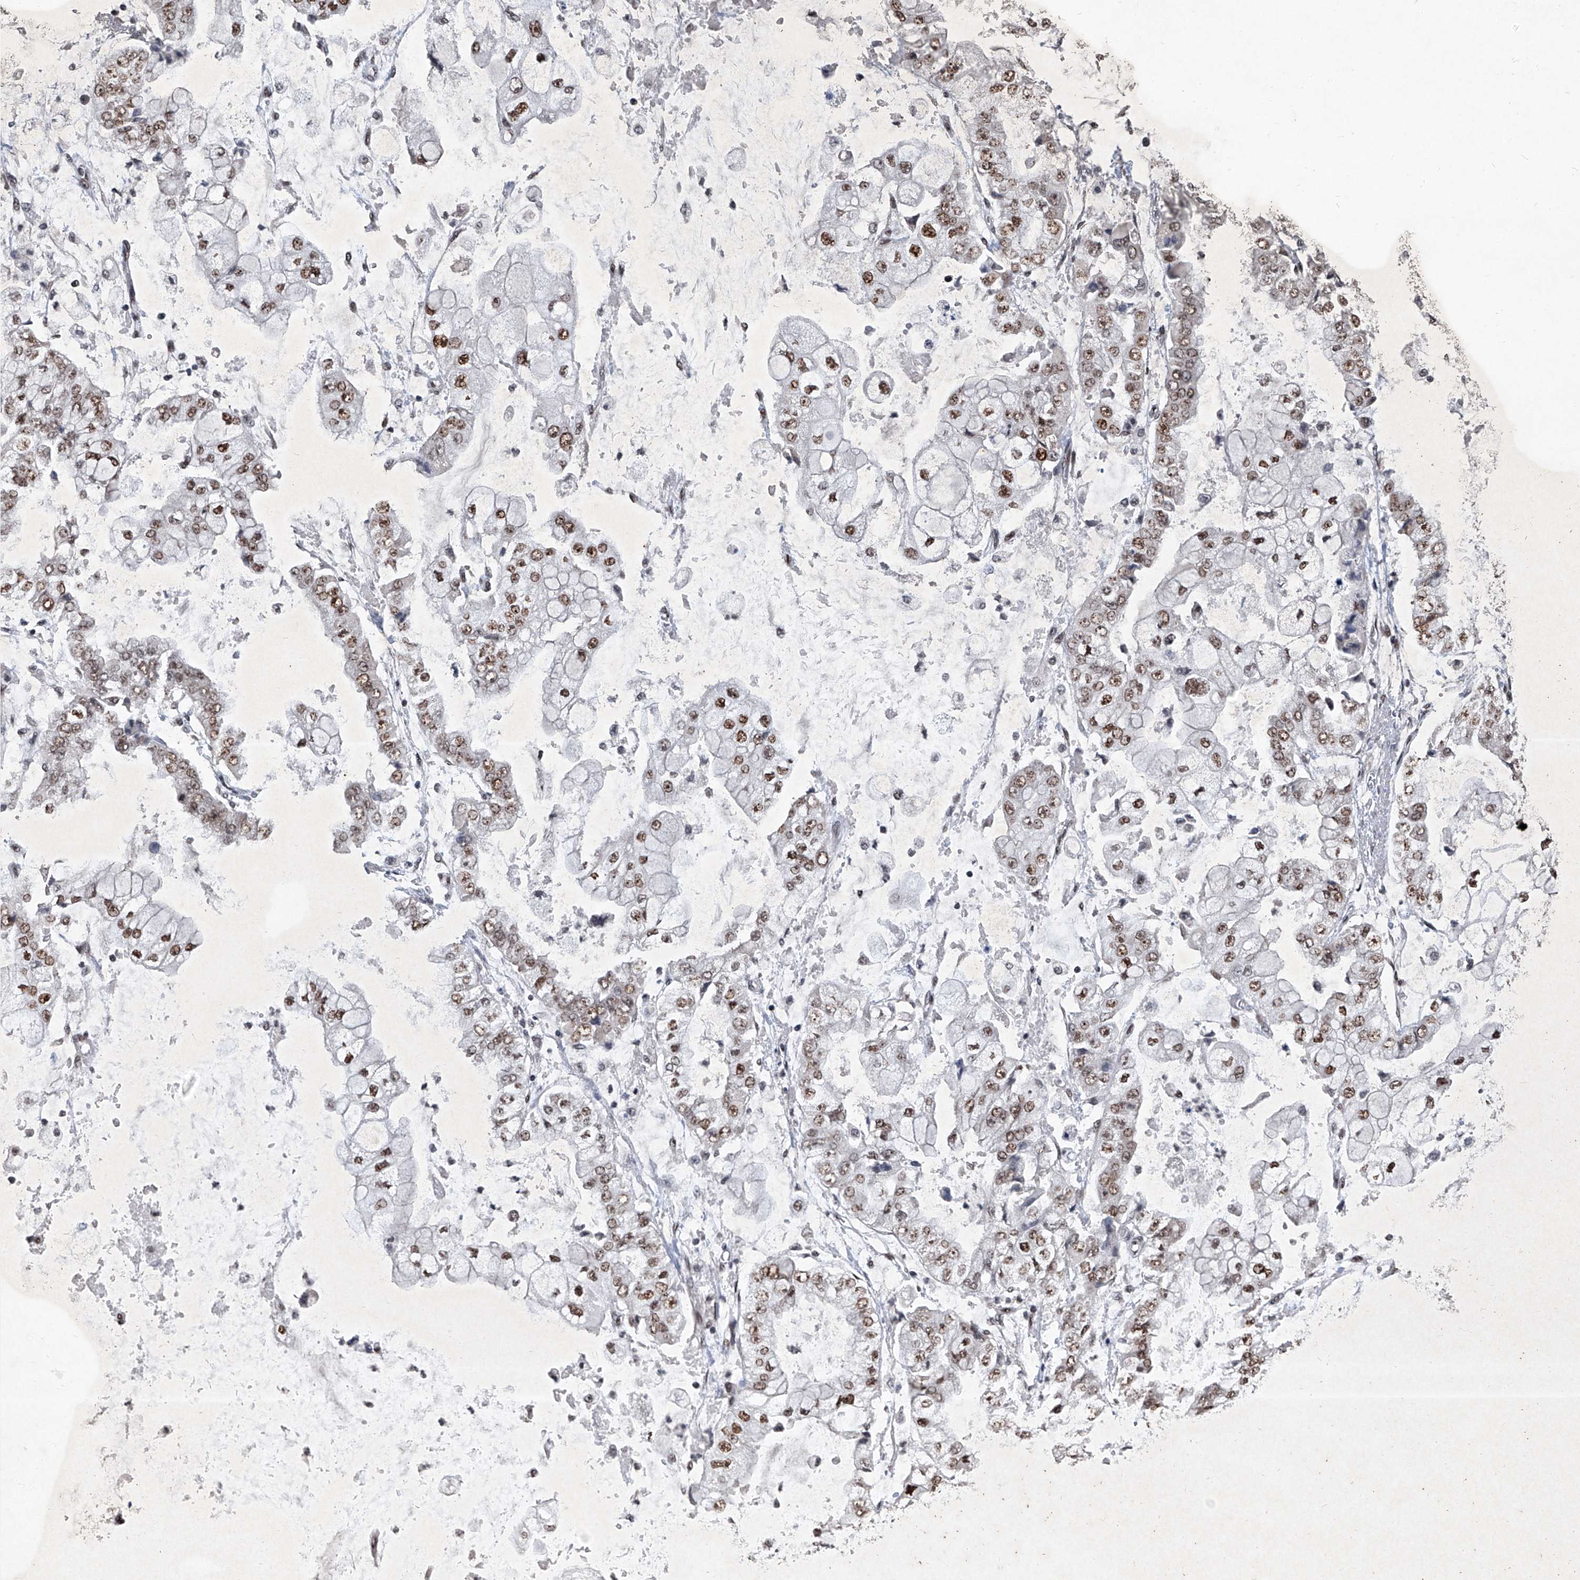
{"staining": {"intensity": "moderate", "quantity": ">75%", "location": "nuclear"}, "tissue": "stomach cancer", "cell_type": "Tumor cells", "image_type": "cancer", "snomed": [{"axis": "morphology", "description": "Adenocarcinoma, NOS"}, {"axis": "topography", "description": "Stomach"}], "caption": "Protein staining of stomach adenocarcinoma tissue demonstrates moderate nuclear positivity in approximately >75% of tumor cells.", "gene": "DDX39B", "patient": {"sex": "male", "age": 76}}